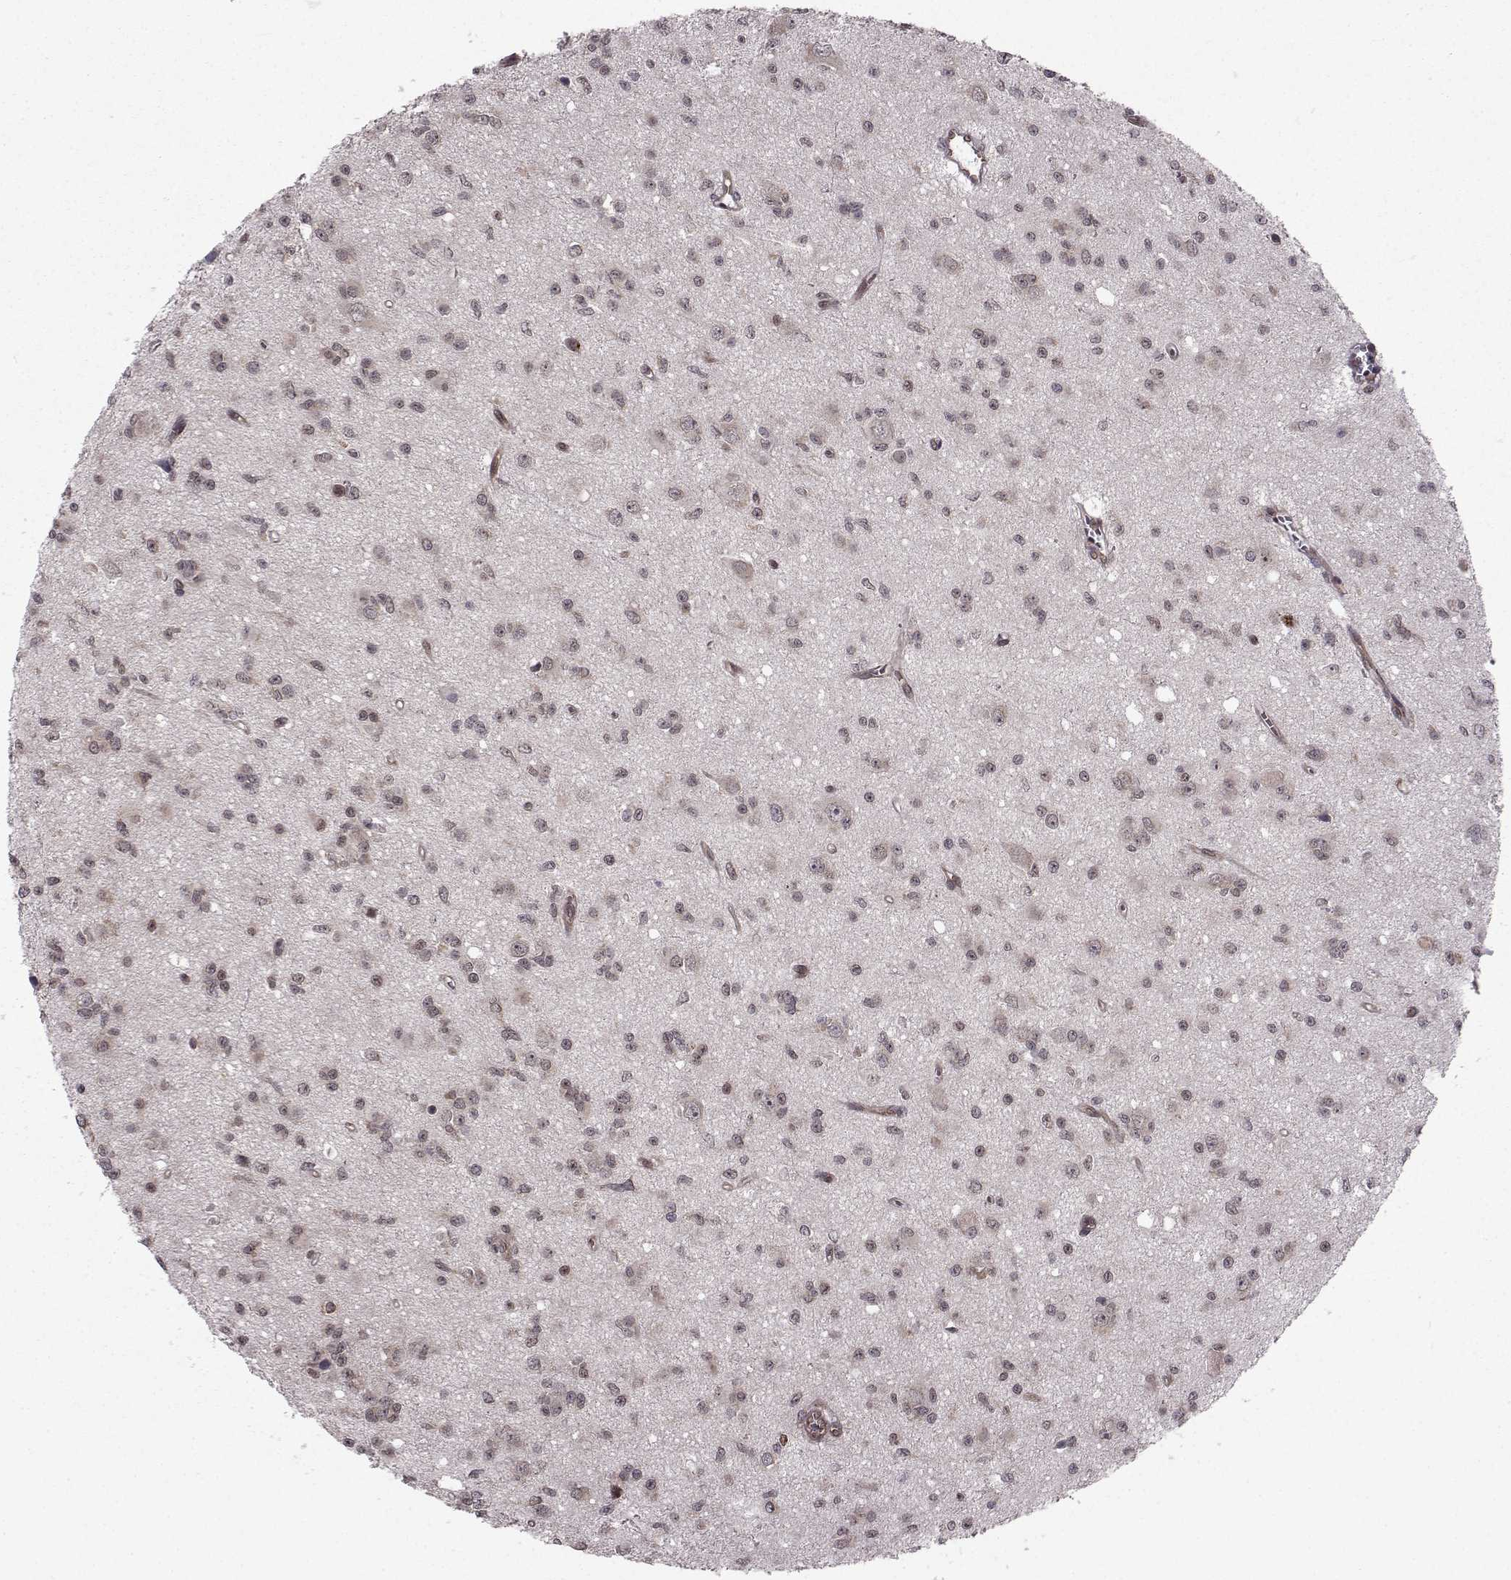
{"staining": {"intensity": "negative", "quantity": "none", "location": "none"}, "tissue": "glioma", "cell_type": "Tumor cells", "image_type": "cancer", "snomed": [{"axis": "morphology", "description": "Glioma, malignant, Low grade"}, {"axis": "topography", "description": "Brain"}], "caption": "The micrograph shows no staining of tumor cells in glioma.", "gene": "PKN2", "patient": {"sex": "female", "age": 45}}